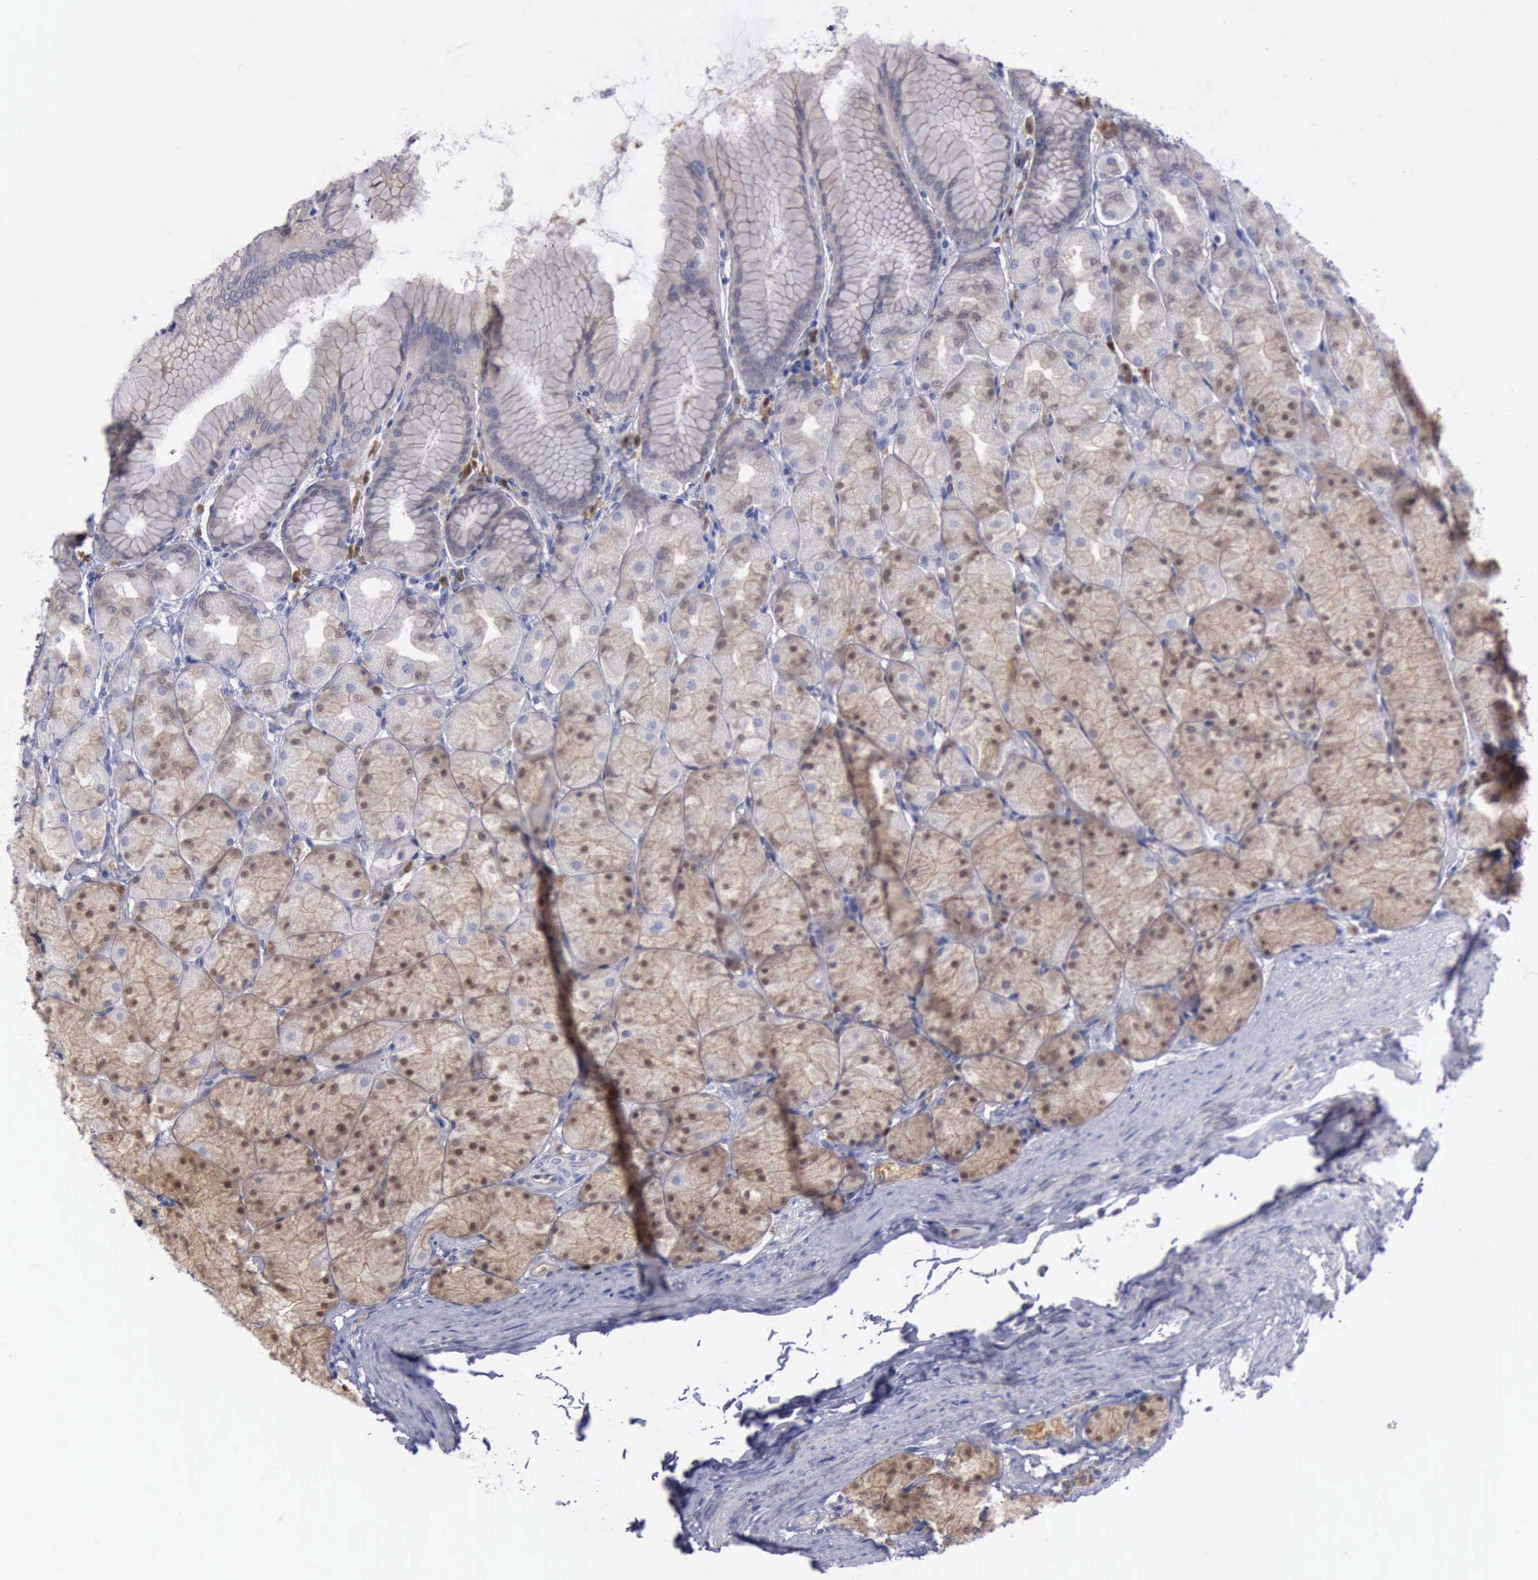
{"staining": {"intensity": "moderate", "quantity": "25%-75%", "location": "cytoplasmic/membranous,nuclear"}, "tissue": "stomach", "cell_type": "Glandular cells", "image_type": "normal", "snomed": [{"axis": "morphology", "description": "Normal tissue, NOS"}, {"axis": "topography", "description": "Stomach, upper"}], "caption": "Benign stomach was stained to show a protein in brown. There is medium levels of moderate cytoplasmic/membranous,nuclear expression in about 25%-75% of glandular cells. The staining is performed using DAB brown chromogen to label protein expression. The nuclei are counter-stained blue using hematoxylin.", "gene": "CEP128", "patient": {"sex": "female", "age": 56}}